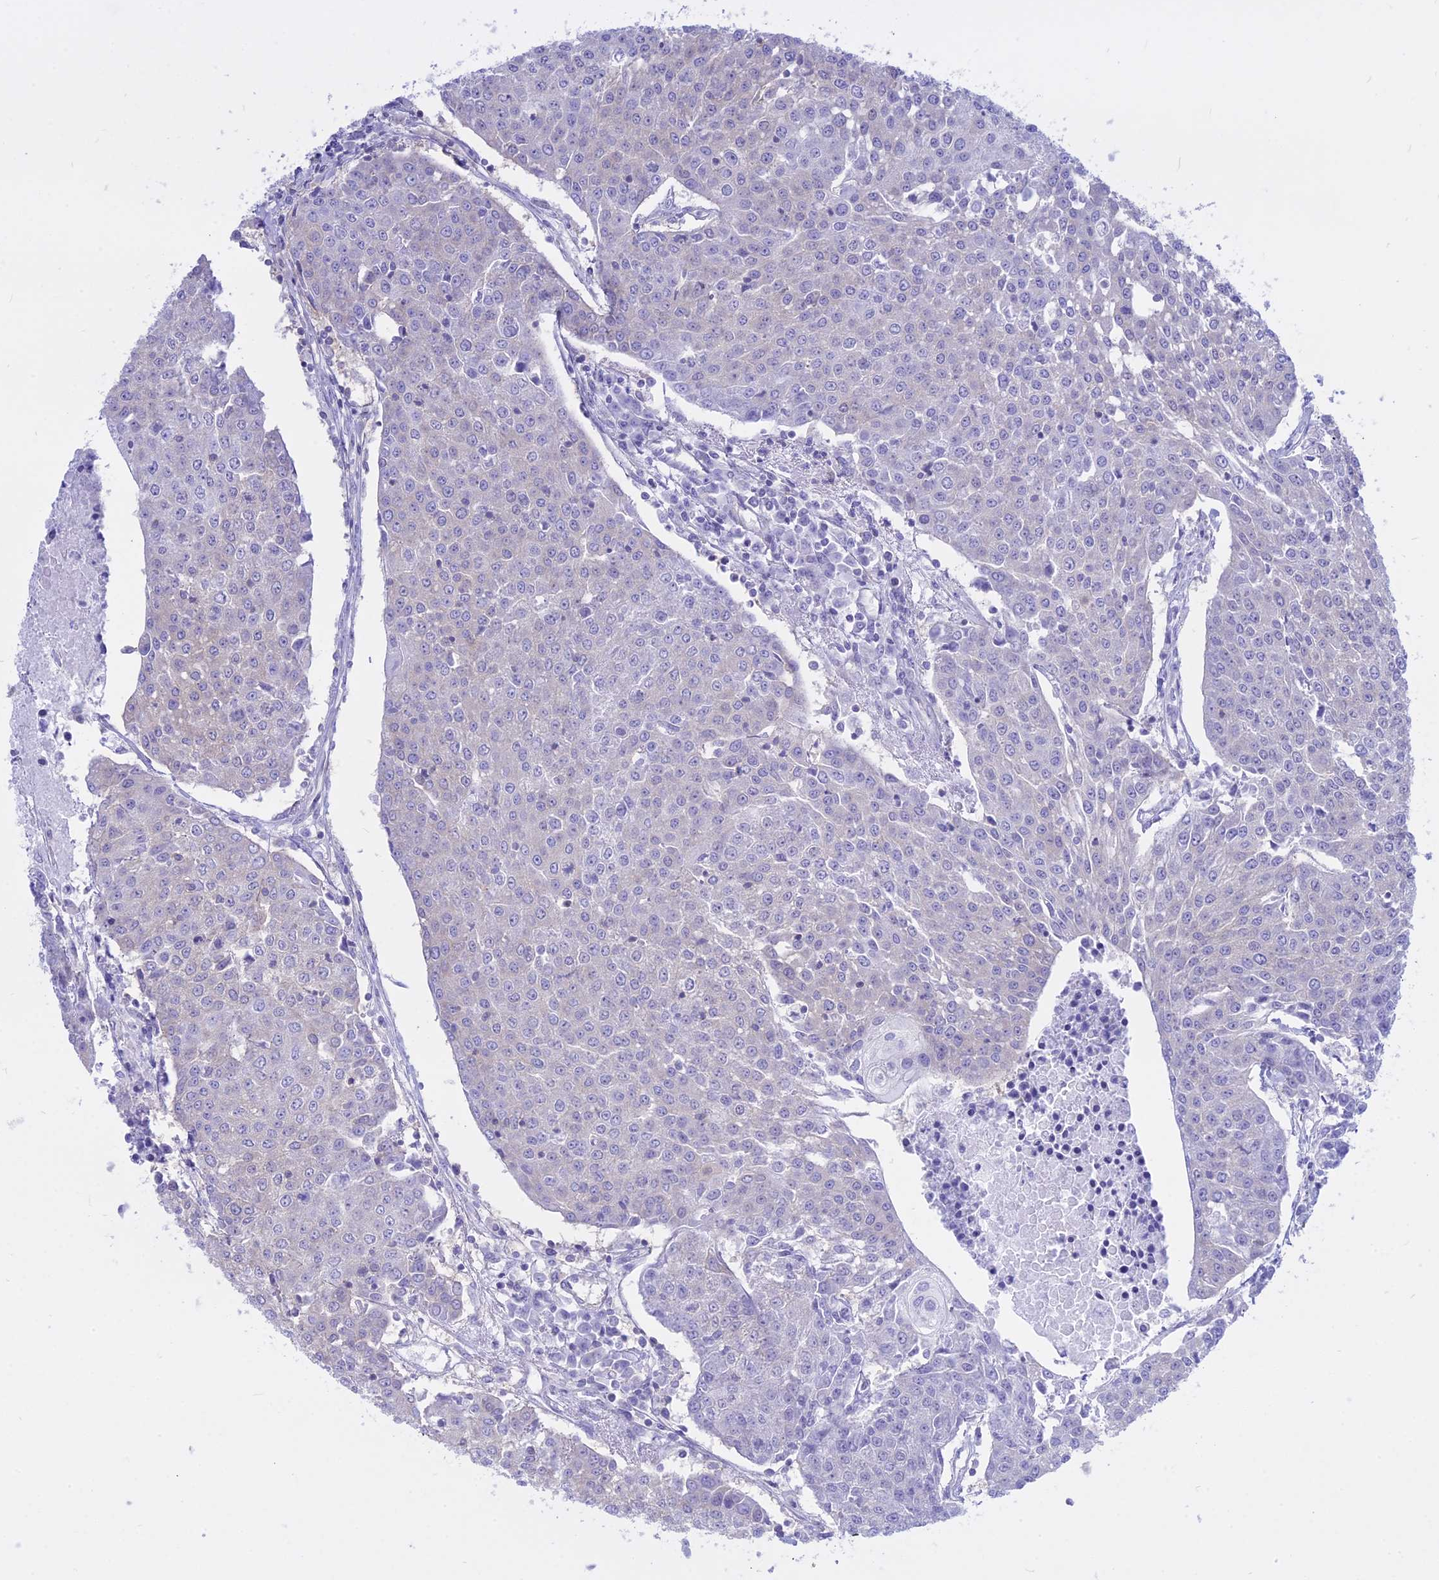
{"staining": {"intensity": "negative", "quantity": "none", "location": "none"}, "tissue": "urothelial cancer", "cell_type": "Tumor cells", "image_type": "cancer", "snomed": [{"axis": "morphology", "description": "Urothelial carcinoma, High grade"}, {"axis": "topography", "description": "Urinary bladder"}], "caption": "The immunohistochemistry (IHC) image has no significant staining in tumor cells of urothelial carcinoma (high-grade) tissue. (Stains: DAB IHC with hematoxylin counter stain, Microscopy: brightfield microscopy at high magnification).", "gene": "AHCYL1", "patient": {"sex": "female", "age": 85}}